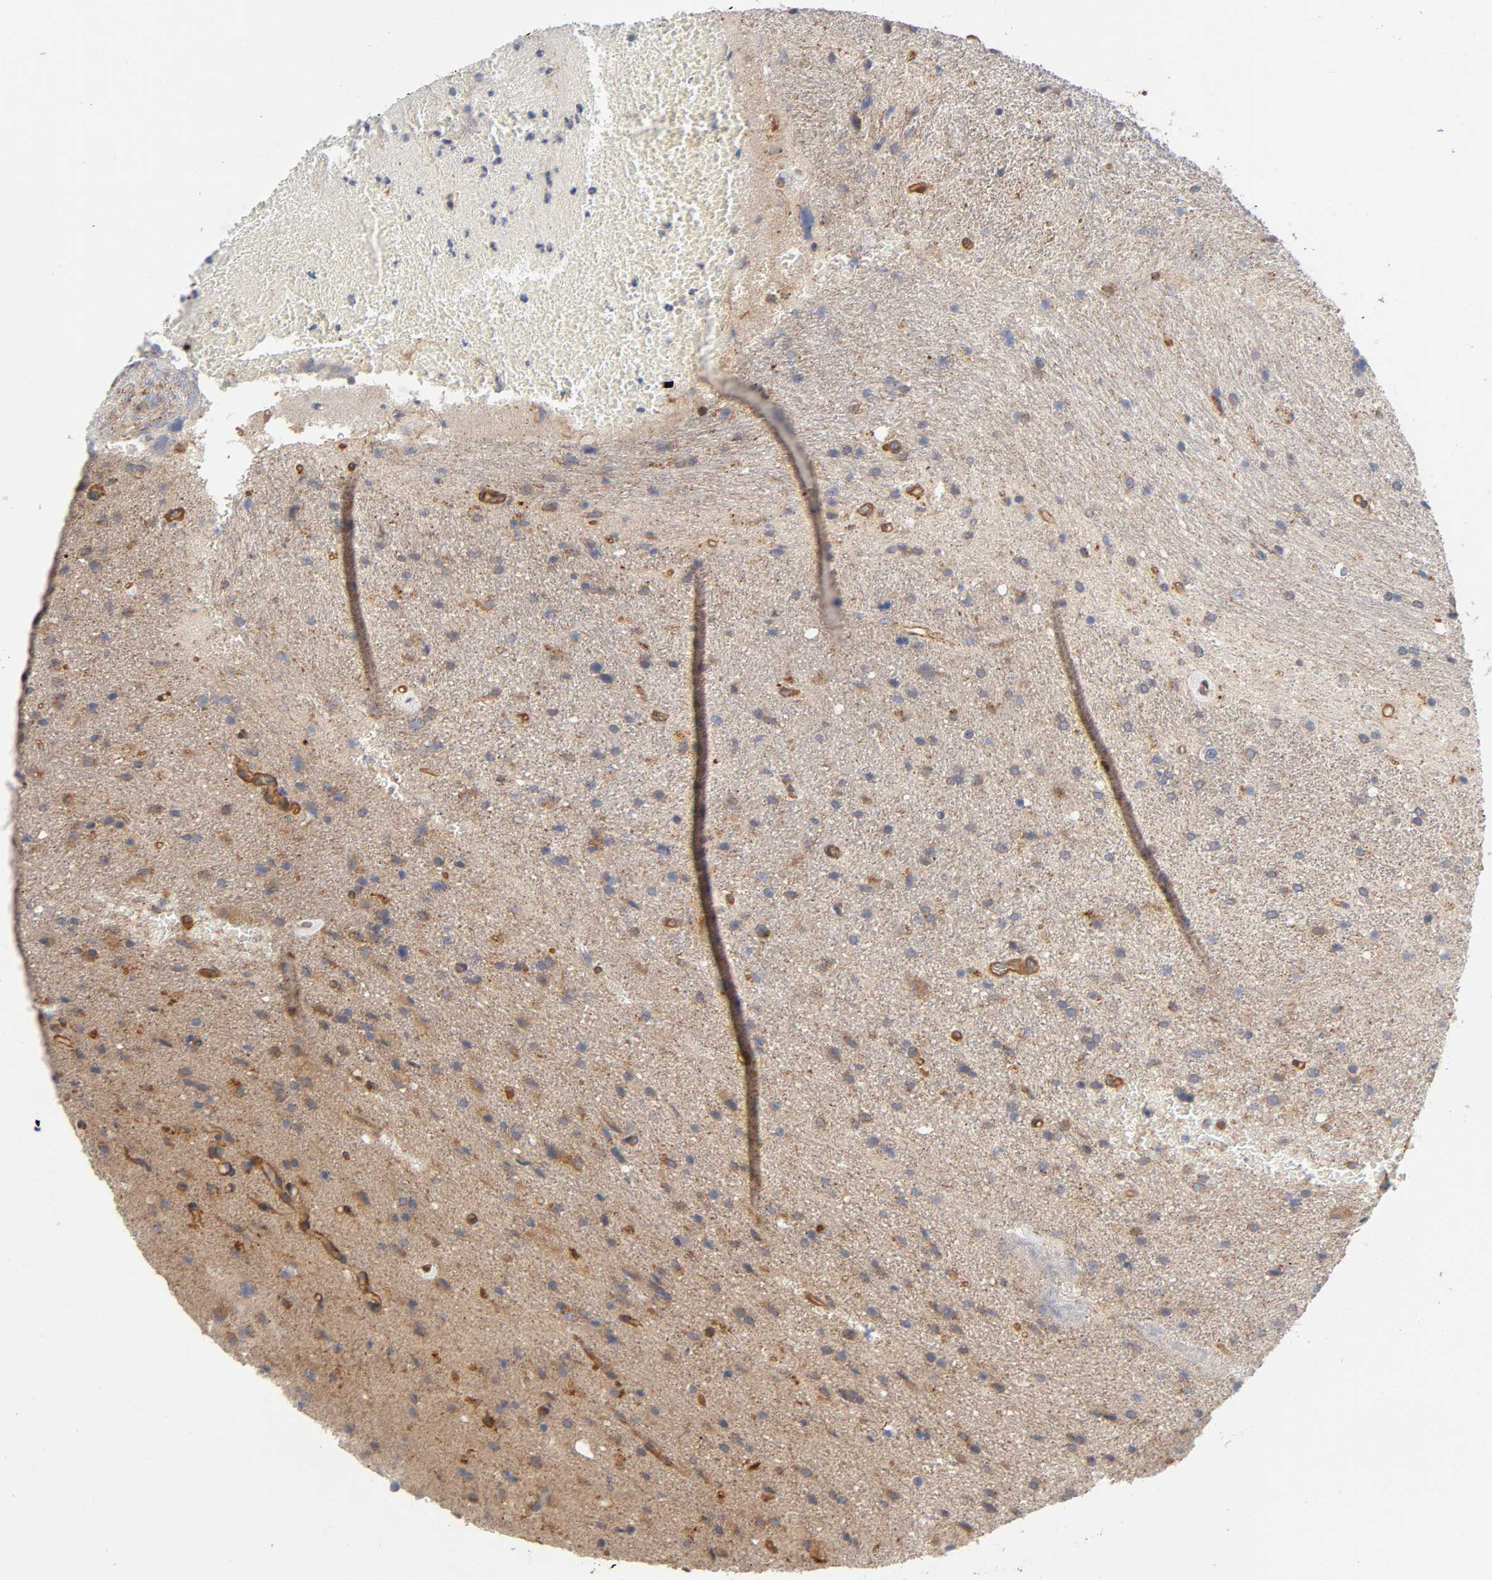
{"staining": {"intensity": "moderate", "quantity": "25%-75%", "location": "cytoplasmic/membranous"}, "tissue": "glioma", "cell_type": "Tumor cells", "image_type": "cancer", "snomed": [{"axis": "morphology", "description": "Normal tissue, NOS"}, {"axis": "morphology", "description": "Glioma, malignant, High grade"}, {"axis": "topography", "description": "Cerebral cortex"}], "caption": "Brown immunohistochemical staining in human glioma displays moderate cytoplasmic/membranous staining in approximately 25%-75% of tumor cells.", "gene": "LAMTOR2", "patient": {"sex": "male", "age": 56}}